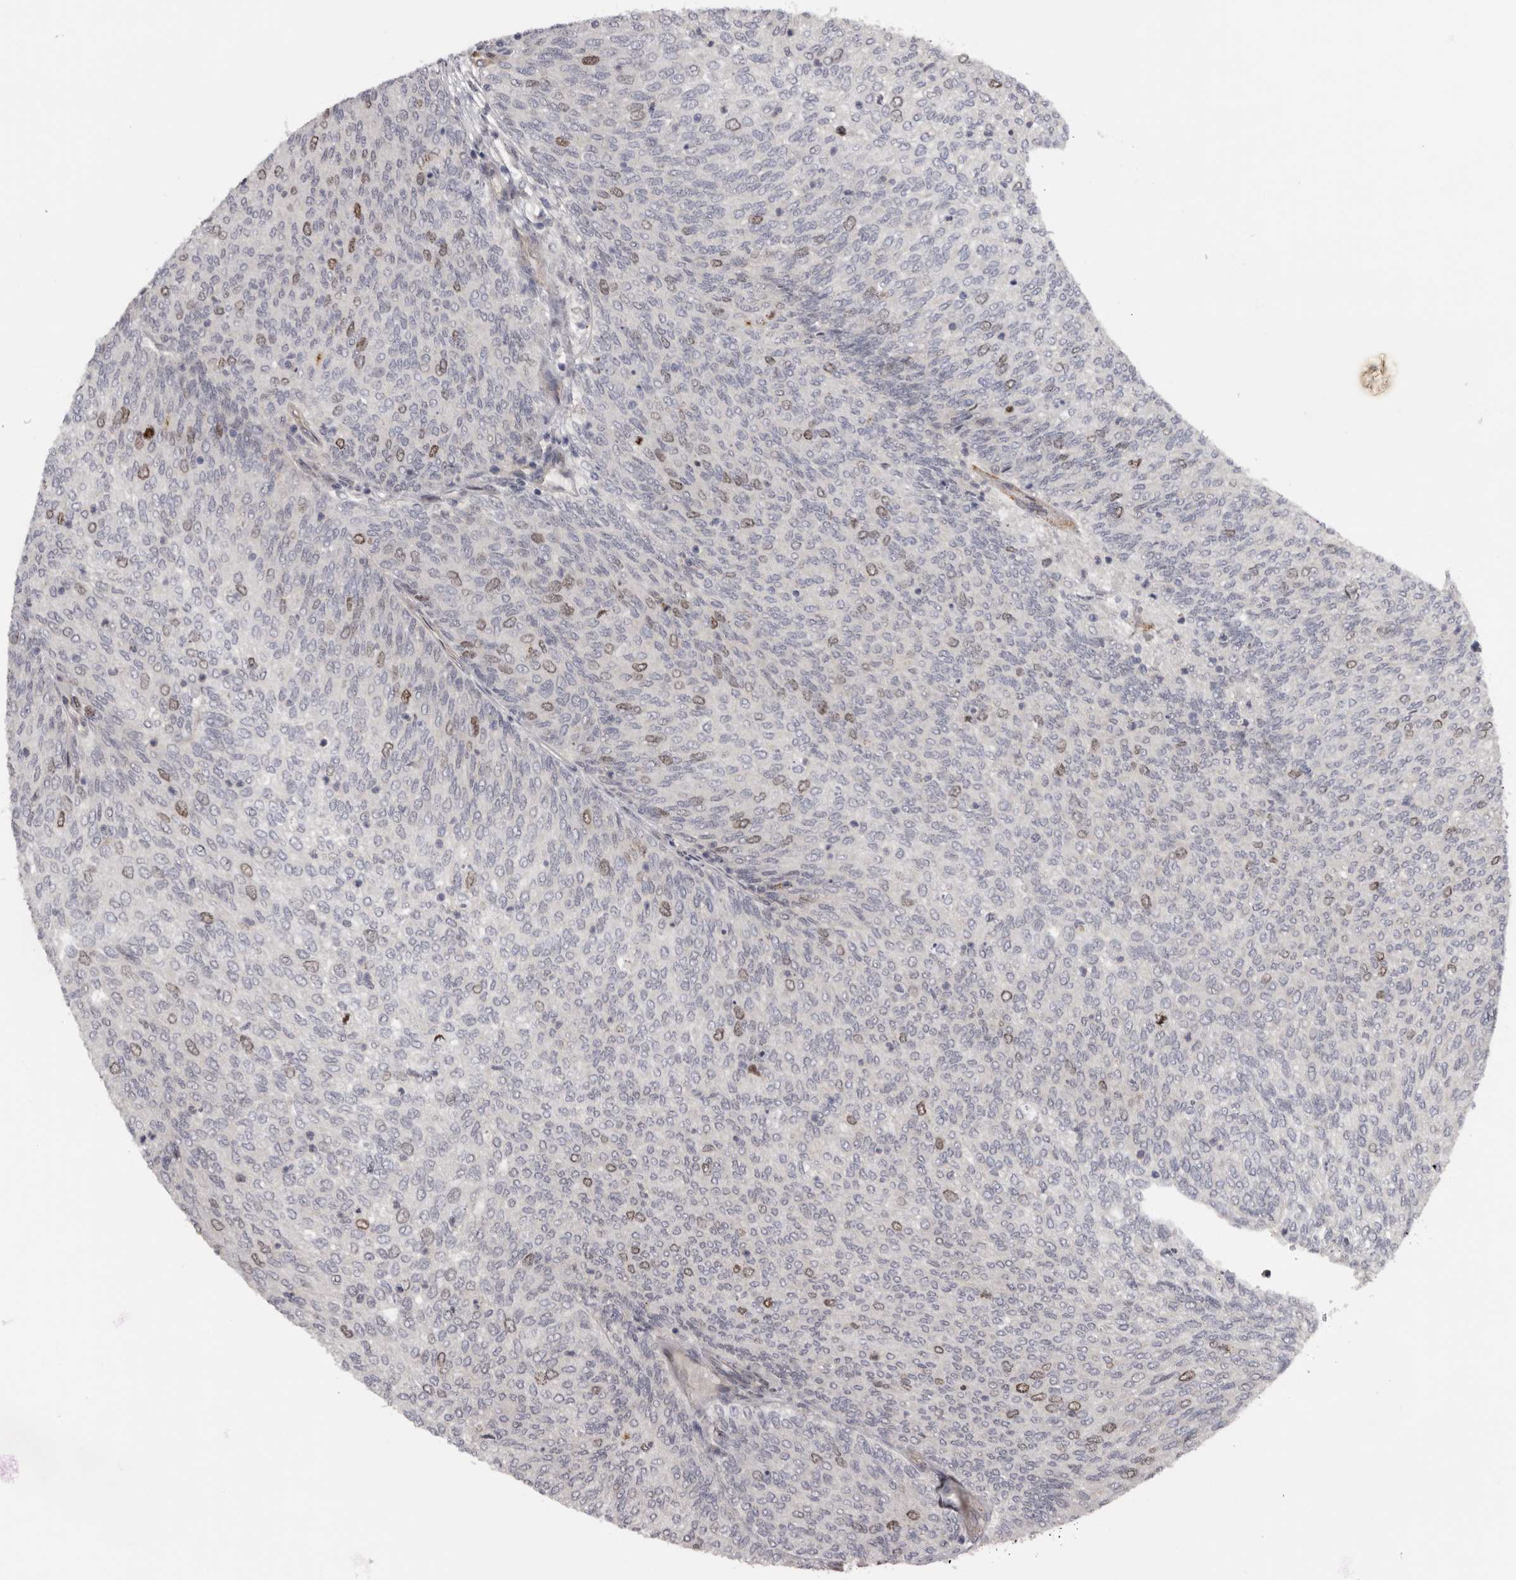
{"staining": {"intensity": "moderate", "quantity": "<25%", "location": "nuclear"}, "tissue": "urothelial cancer", "cell_type": "Tumor cells", "image_type": "cancer", "snomed": [{"axis": "morphology", "description": "Urothelial carcinoma, Low grade"}, {"axis": "topography", "description": "Urinary bladder"}], "caption": "The histopathology image displays a brown stain indicating the presence of a protein in the nuclear of tumor cells in urothelial cancer. (DAB = brown stain, brightfield microscopy at high magnification).", "gene": "CDCA8", "patient": {"sex": "female", "age": 79}}